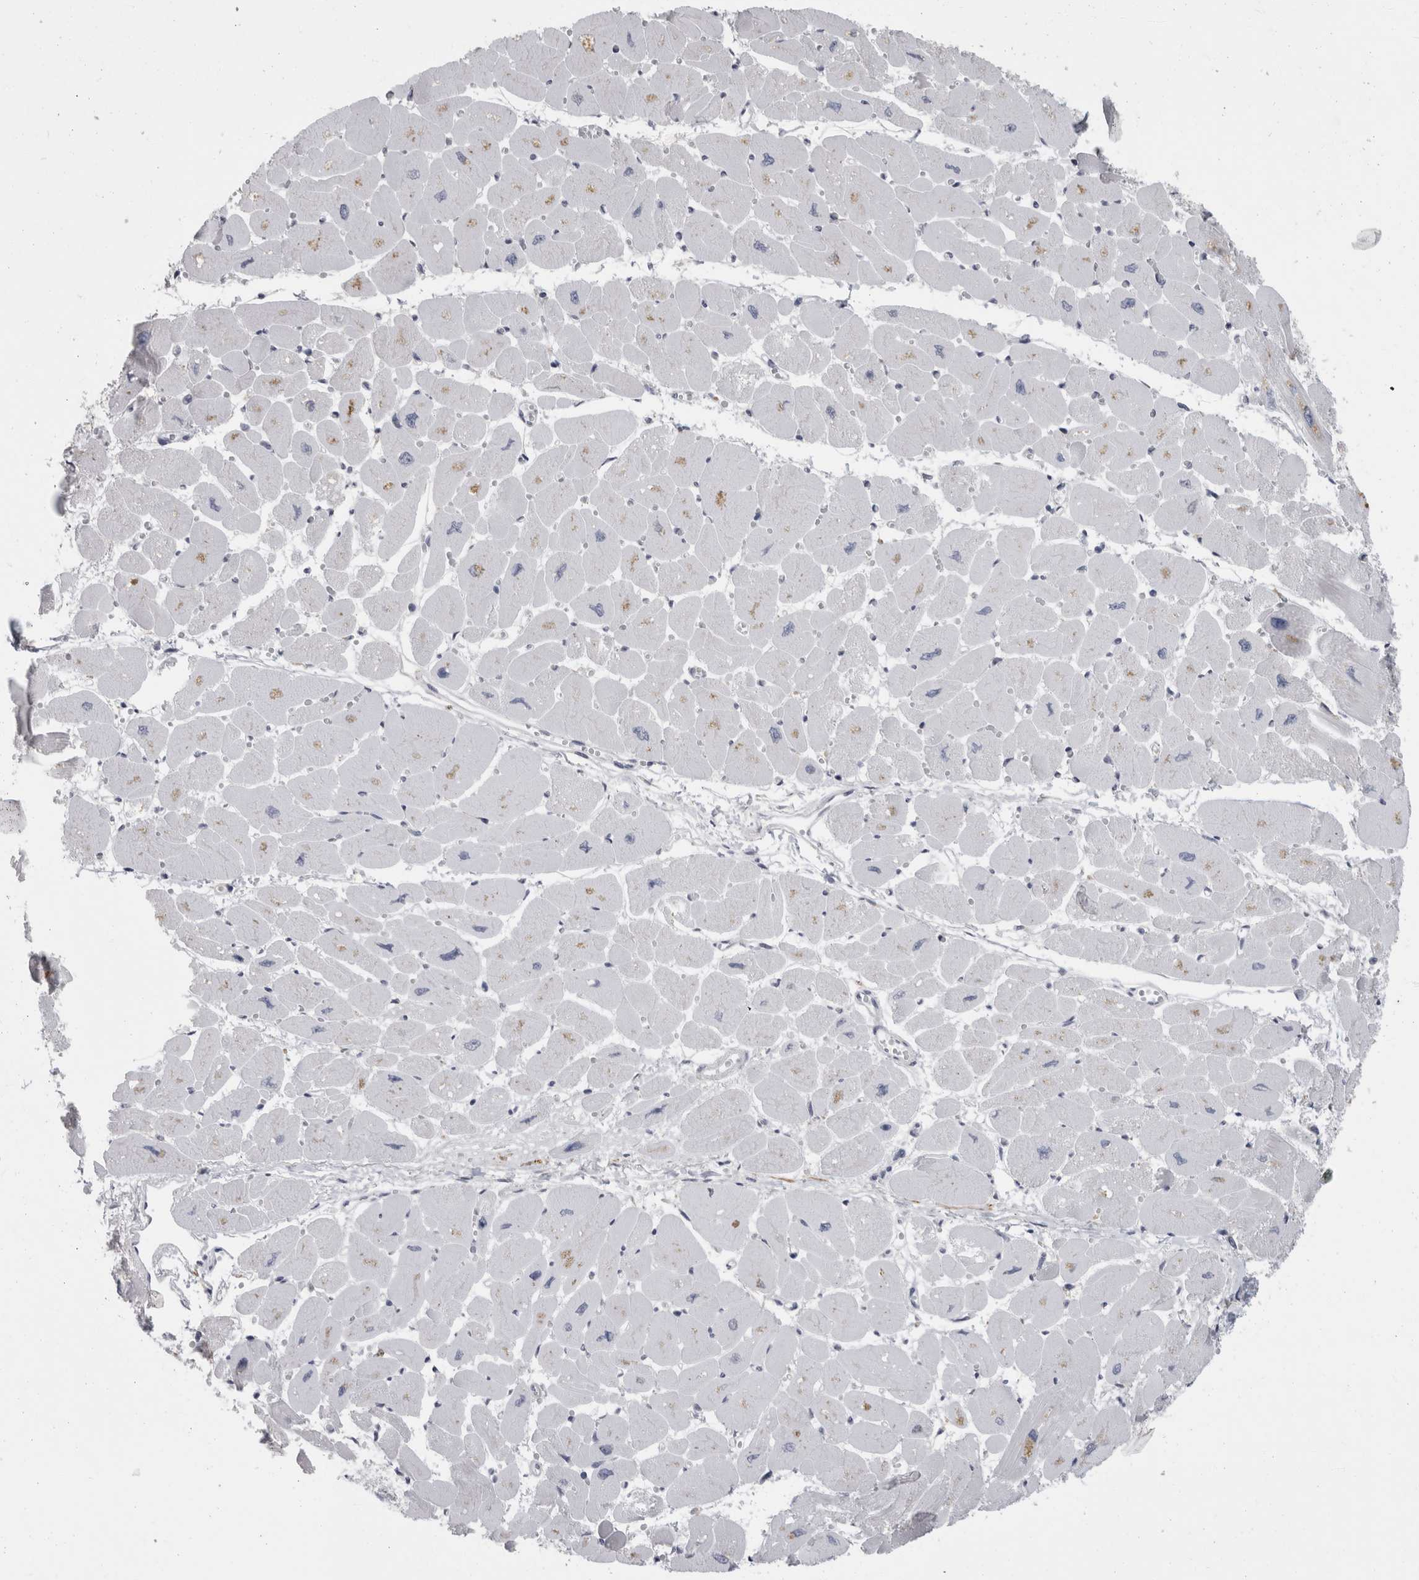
{"staining": {"intensity": "weak", "quantity": "<25%", "location": "cytoplasmic/membranous"}, "tissue": "heart muscle", "cell_type": "Cardiomyocytes", "image_type": "normal", "snomed": [{"axis": "morphology", "description": "Normal tissue, NOS"}, {"axis": "topography", "description": "Heart"}], "caption": "This is a micrograph of immunohistochemistry (IHC) staining of normal heart muscle, which shows no expression in cardiomyocytes.", "gene": "TMEM242", "patient": {"sex": "female", "age": 54}}